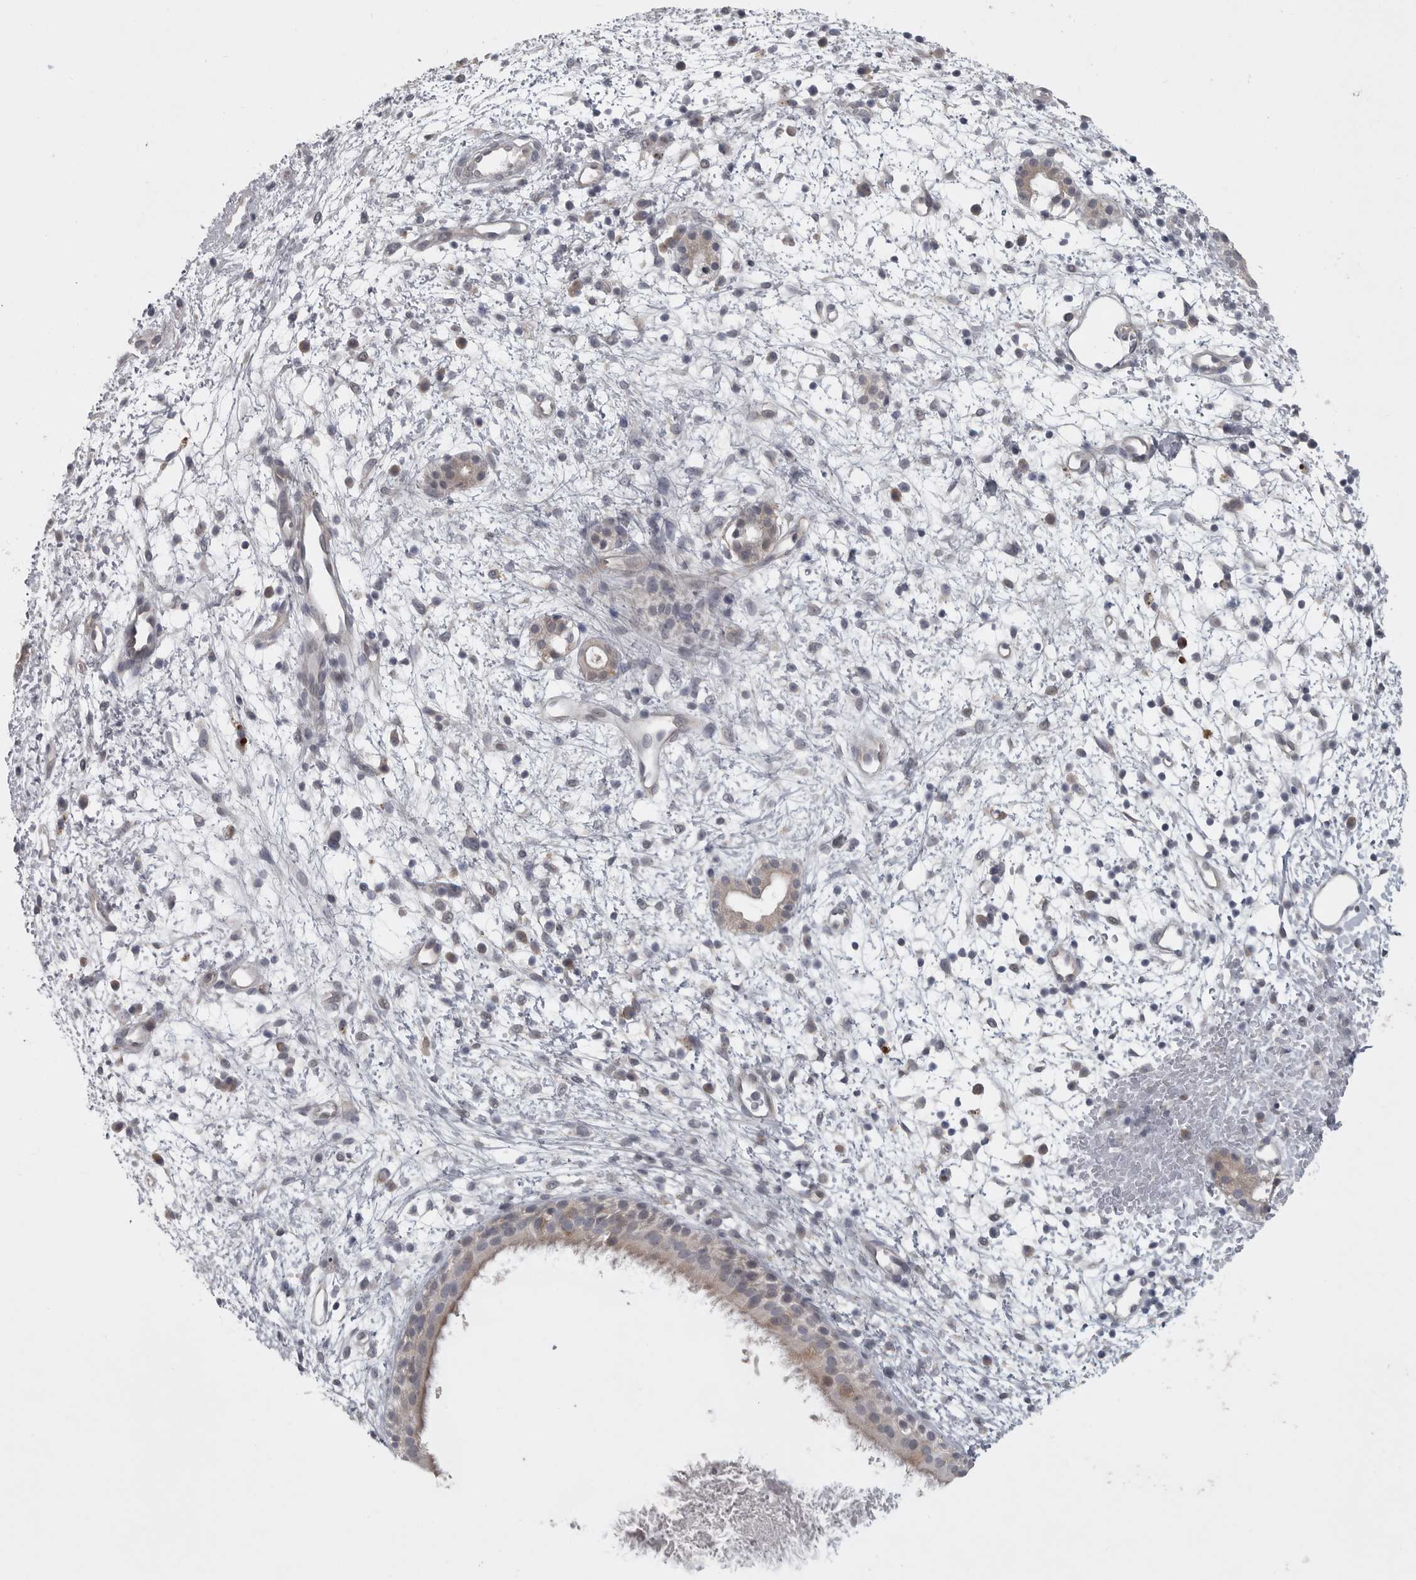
{"staining": {"intensity": "weak", "quantity": "<25%", "location": "cytoplasmic/membranous"}, "tissue": "nasopharynx", "cell_type": "Respiratory epithelial cells", "image_type": "normal", "snomed": [{"axis": "morphology", "description": "Normal tissue, NOS"}, {"axis": "topography", "description": "Nasopharynx"}], "caption": "IHC histopathology image of normal nasopharynx: human nasopharynx stained with DAB displays no significant protein positivity in respiratory epithelial cells.", "gene": "PHF13", "patient": {"sex": "male", "age": 22}}